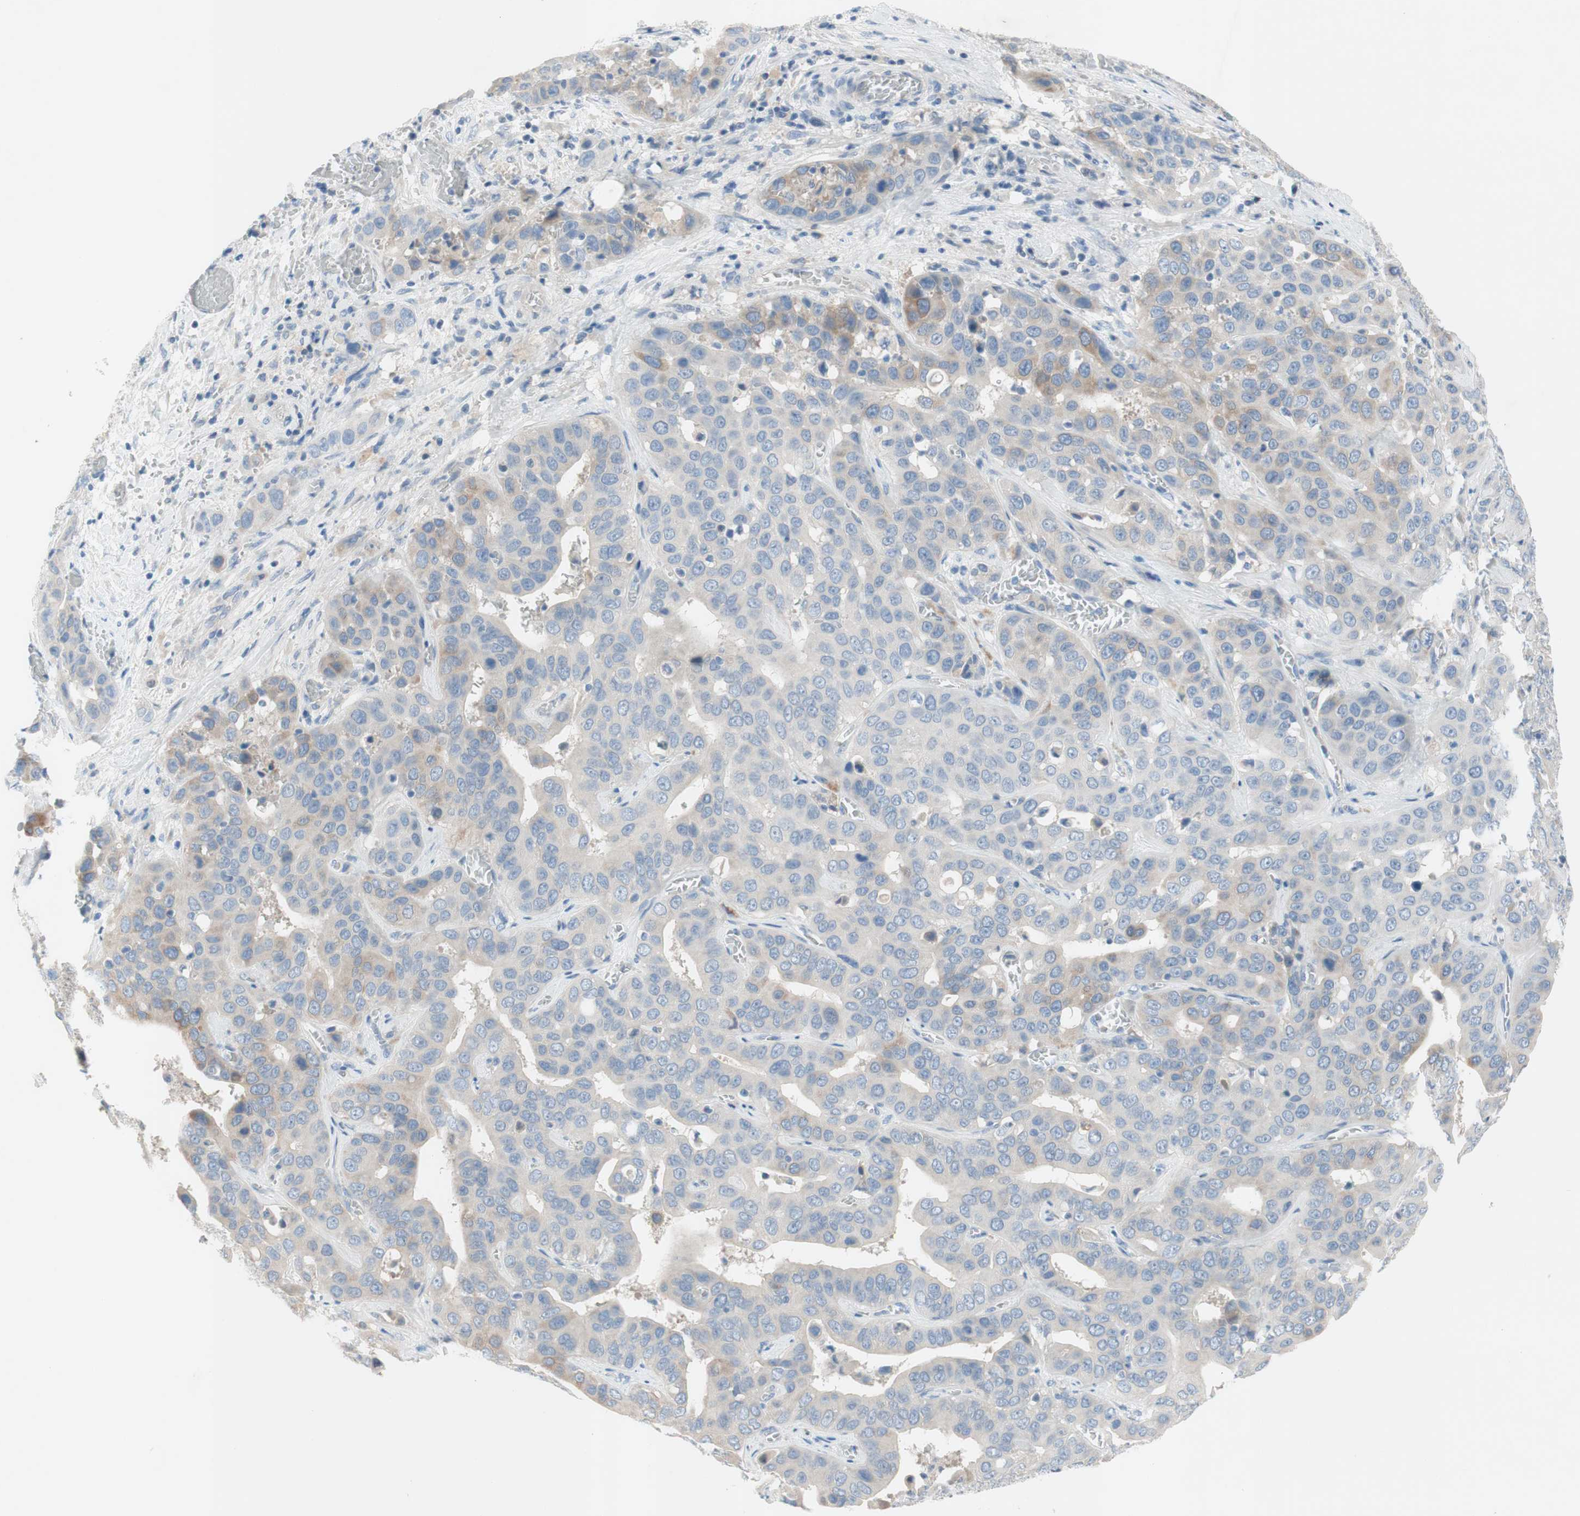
{"staining": {"intensity": "weak", "quantity": "<25%", "location": "cytoplasmic/membranous"}, "tissue": "liver cancer", "cell_type": "Tumor cells", "image_type": "cancer", "snomed": [{"axis": "morphology", "description": "Cholangiocarcinoma"}, {"axis": "topography", "description": "Liver"}], "caption": "The immunohistochemistry (IHC) image has no significant staining in tumor cells of liver cancer tissue.", "gene": "FDFT1", "patient": {"sex": "female", "age": 52}}